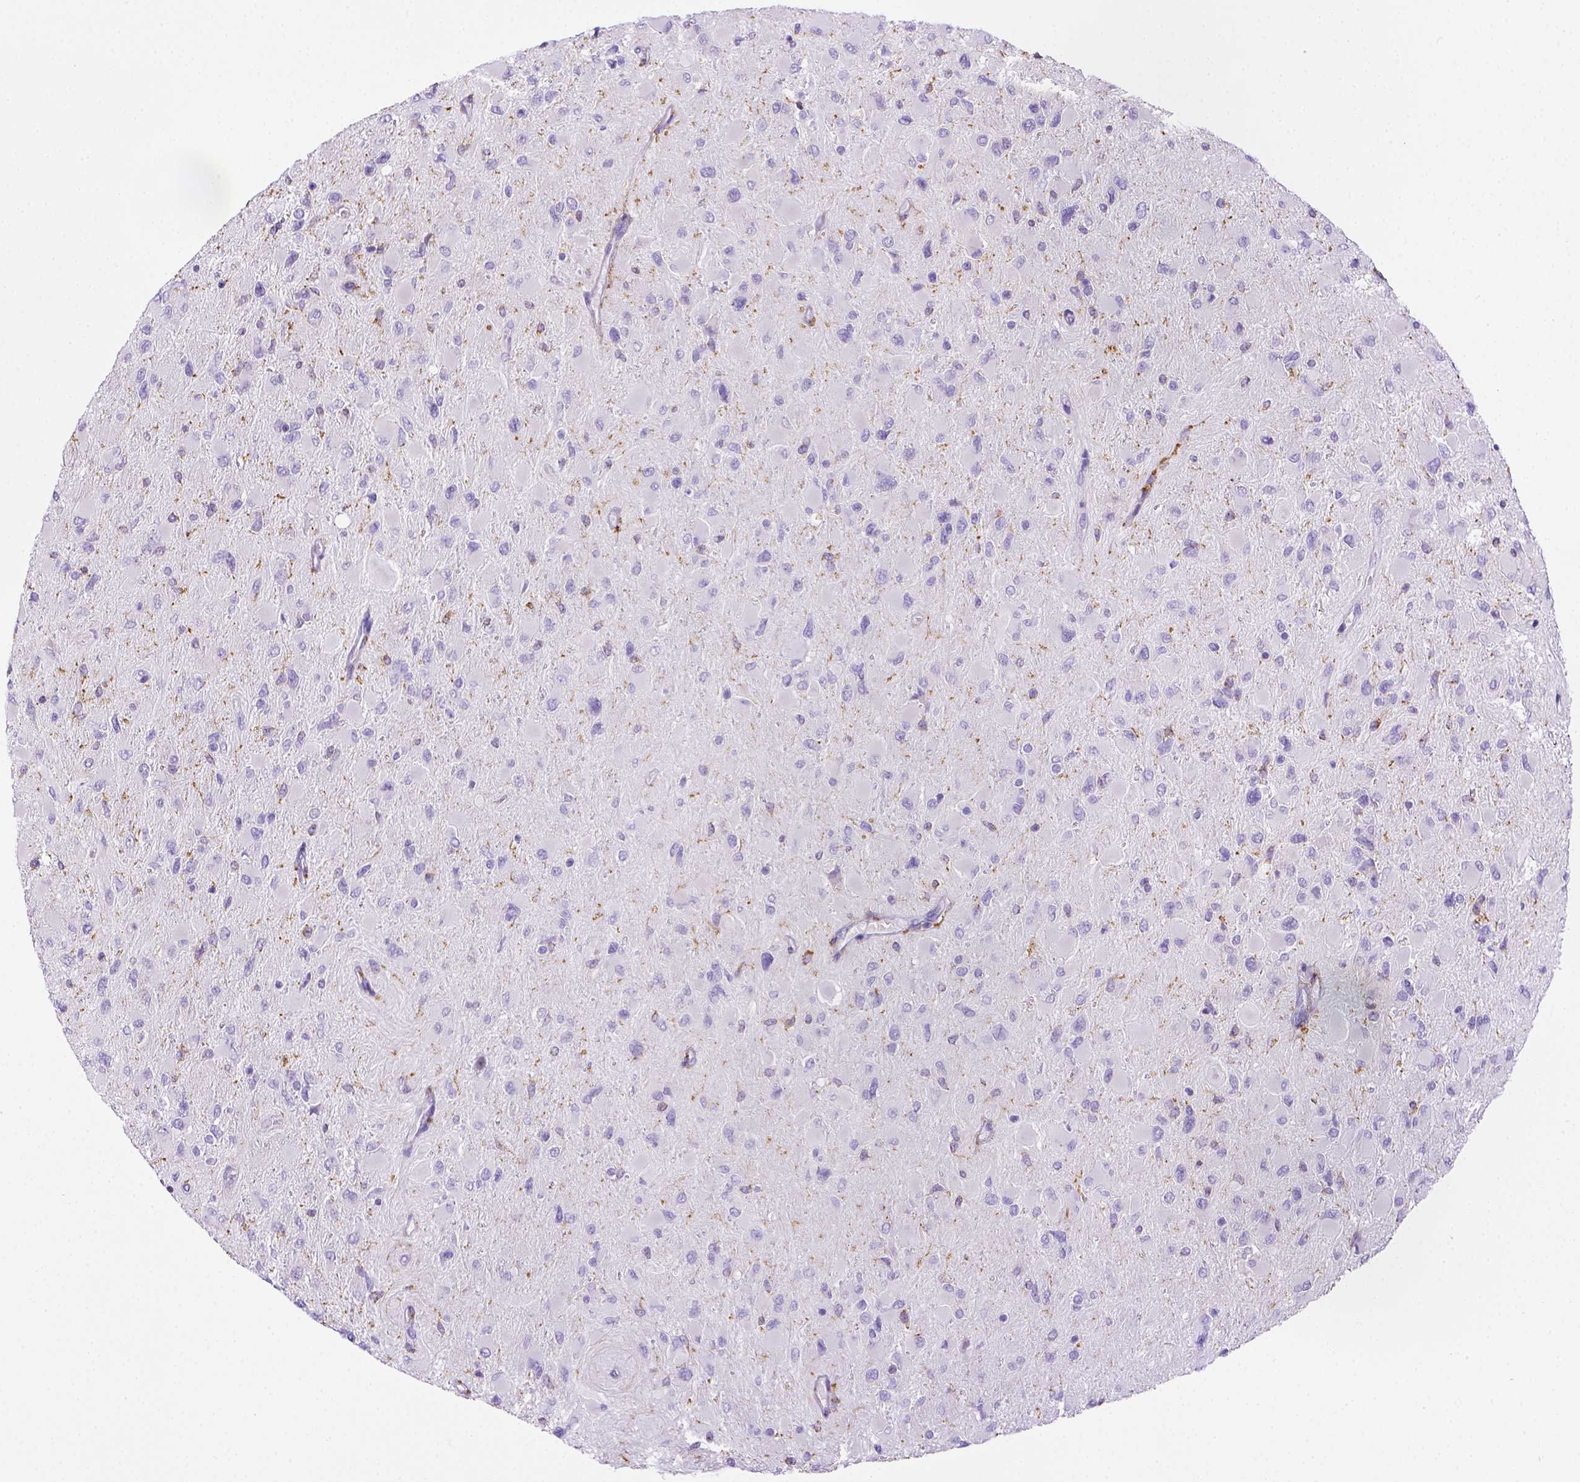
{"staining": {"intensity": "negative", "quantity": "none", "location": "none"}, "tissue": "glioma", "cell_type": "Tumor cells", "image_type": "cancer", "snomed": [{"axis": "morphology", "description": "Glioma, malignant, High grade"}, {"axis": "topography", "description": "Cerebral cortex"}], "caption": "The image displays no staining of tumor cells in glioma.", "gene": "CD68", "patient": {"sex": "female", "age": 36}}